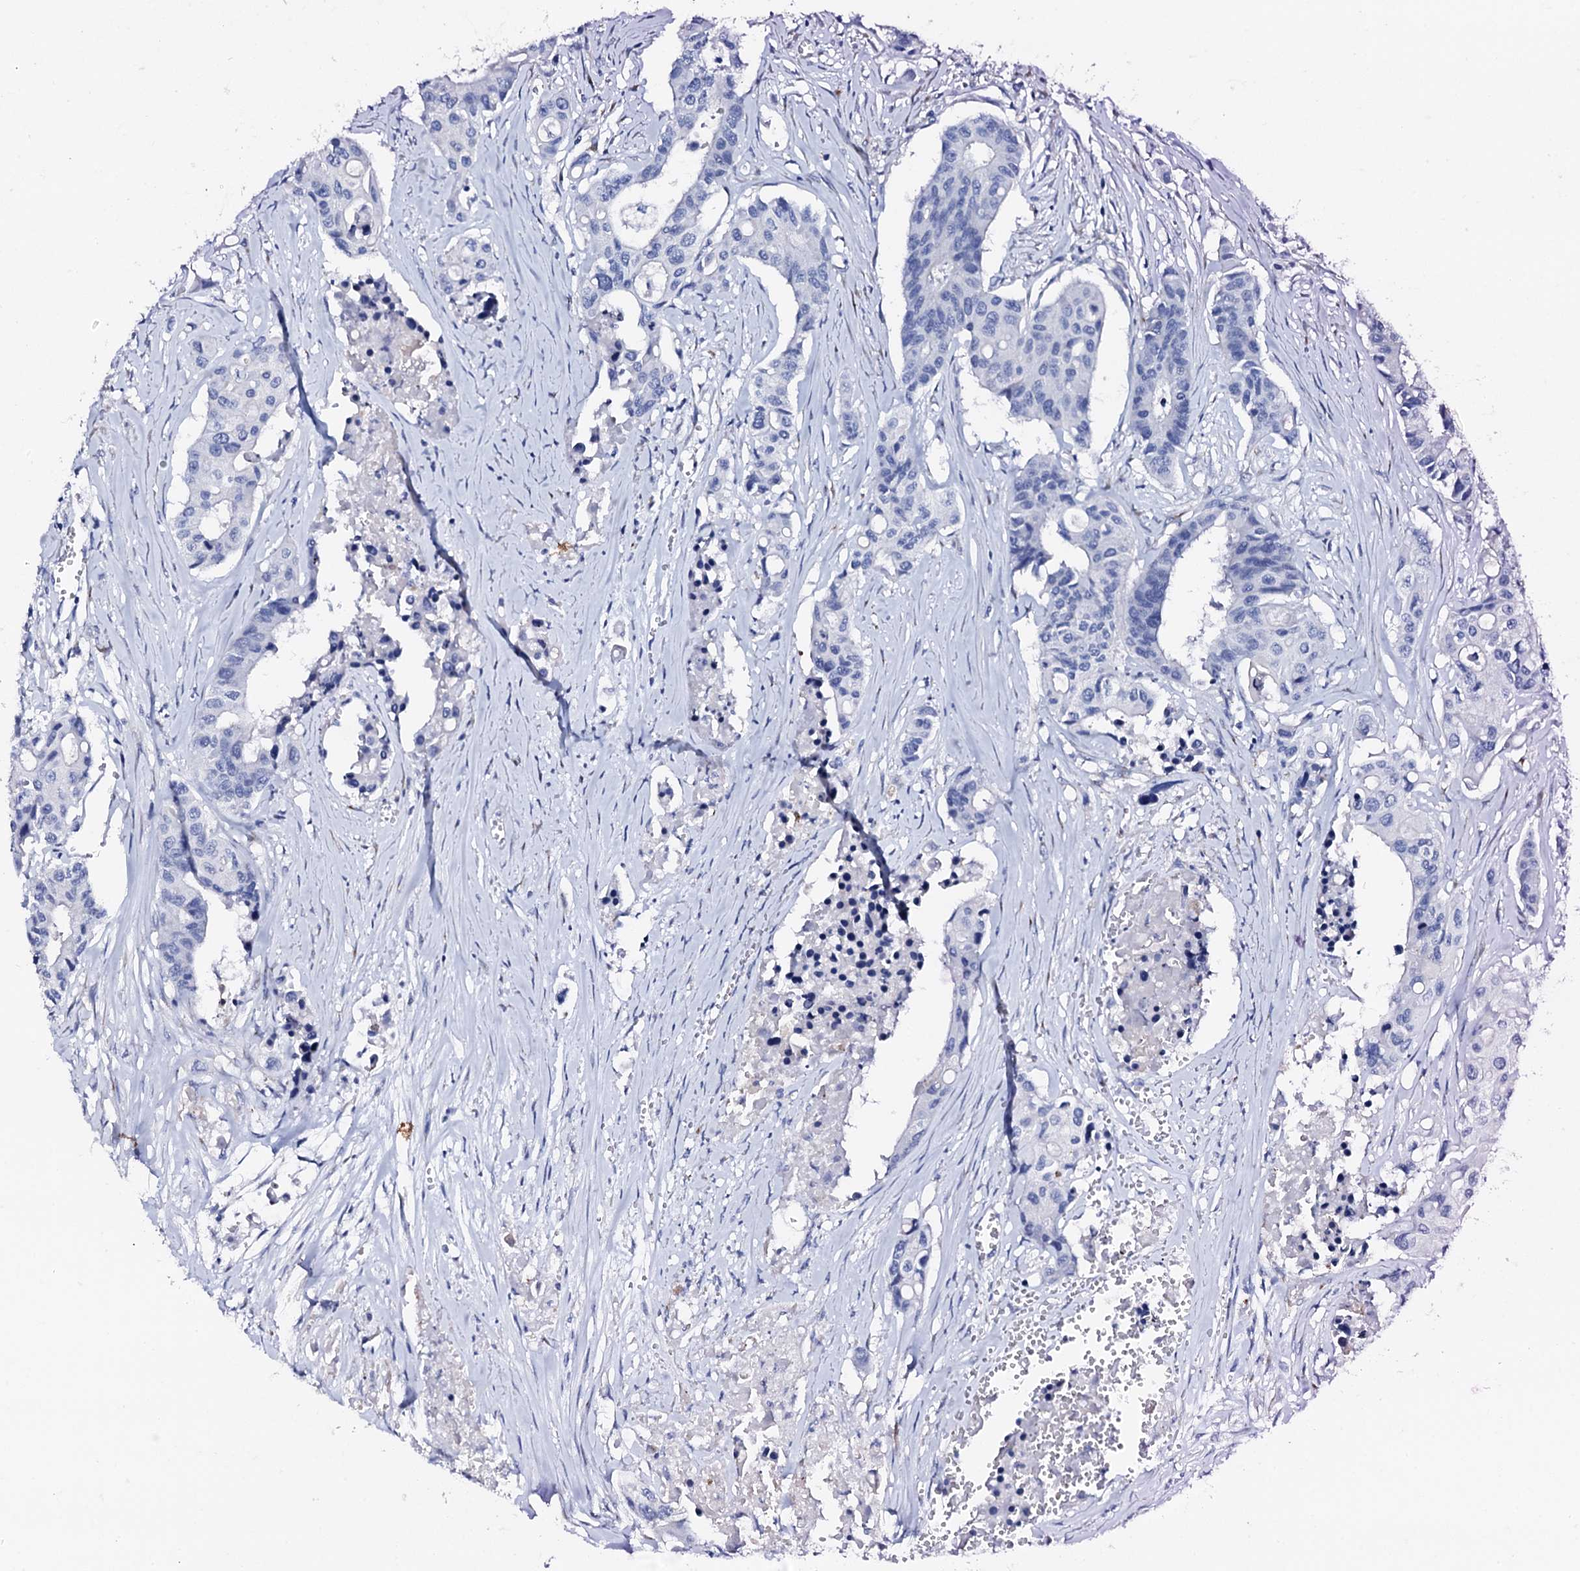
{"staining": {"intensity": "negative", "quantity": "none", "location": "none"}, "tissue": "colorectal cancer", "cell_type": "Tumor cells", "image_type": "cancer", "snomed": [{"axis": "morphology", "description": "Adenocarcinoma, NOS"}, {"axis": "topography", "description": "Colon"}], "caption": "Colorectal cancer stained for a protein using IHC shows no positivity tumor cells.", "gene": "AMER2", "patient": {"sex": "male", "age": 77}}